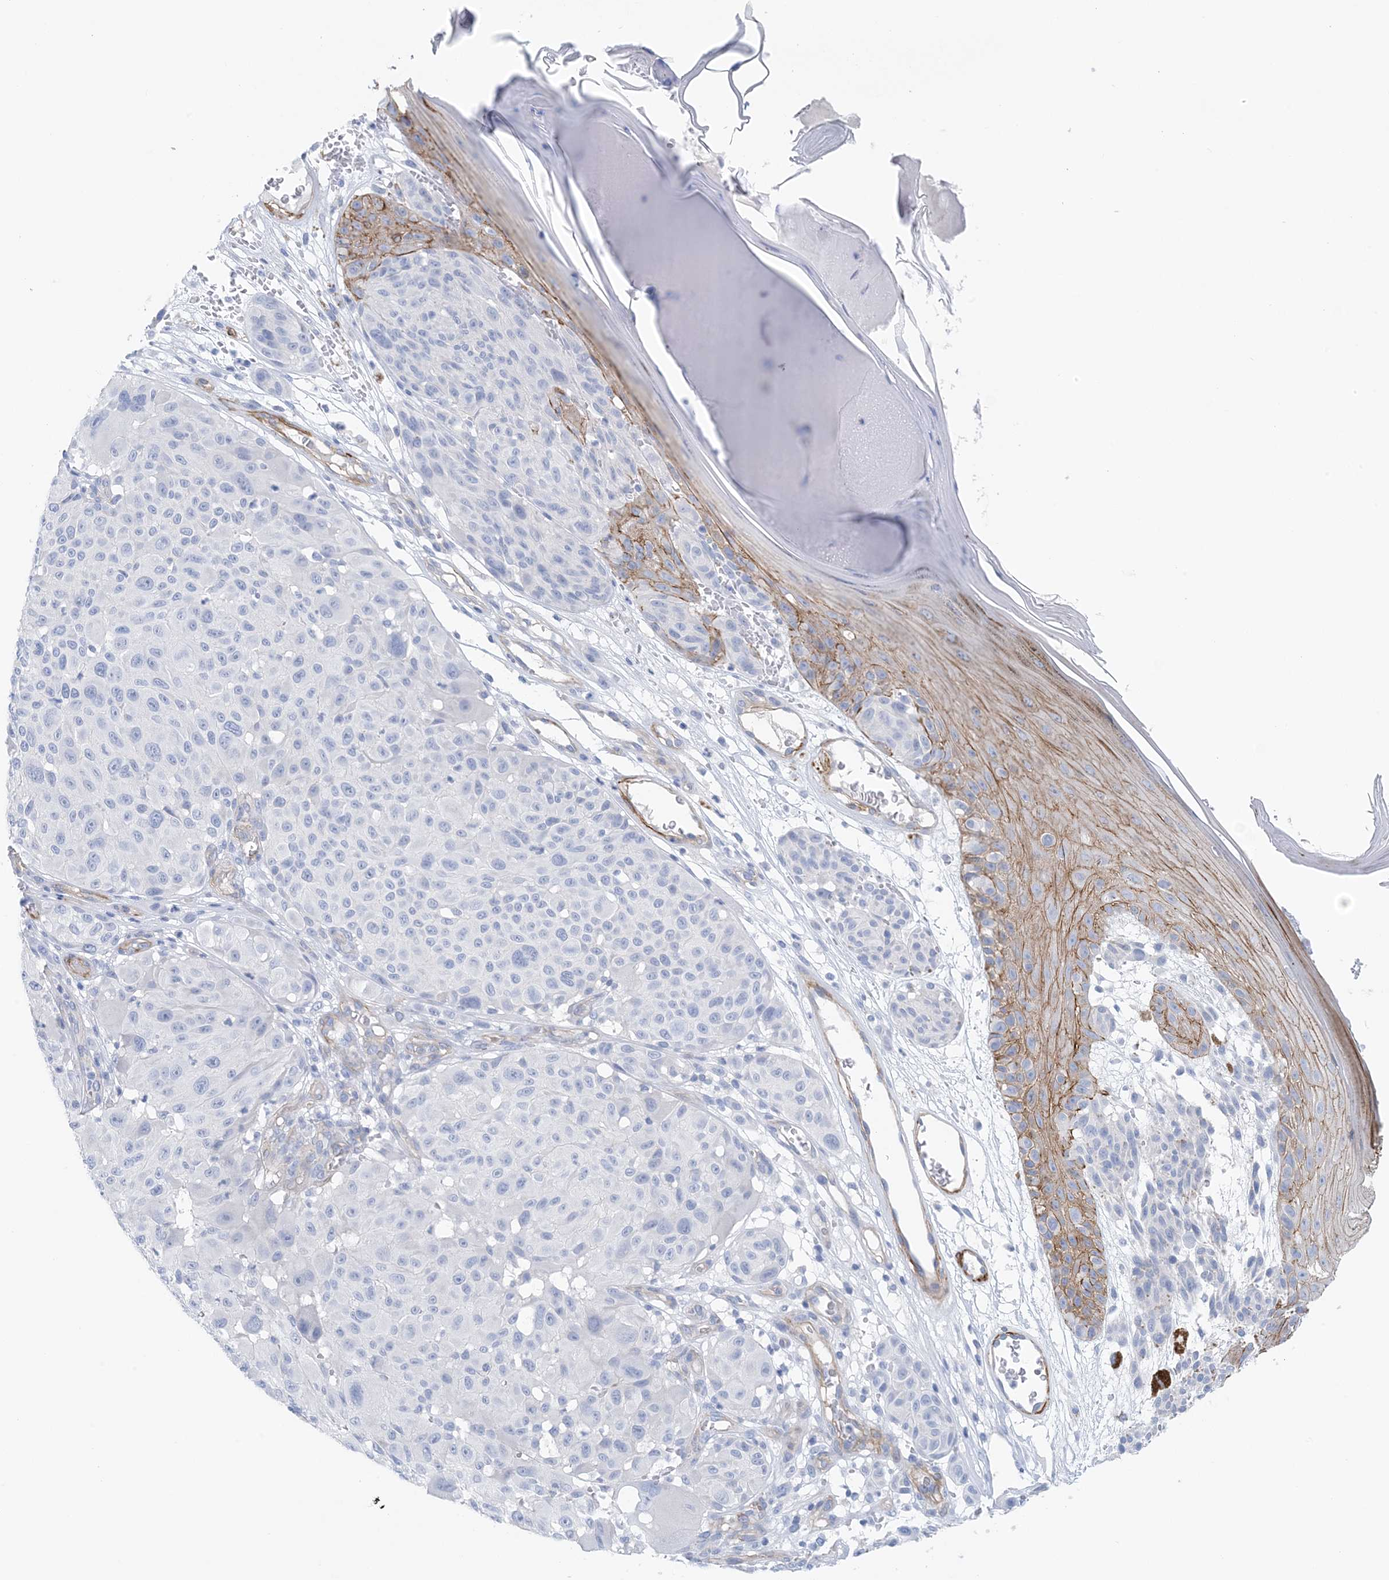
{"staining": {"intensity": "negative", "quantity": "none", "location": "none"}, "tissue": "melanoma", "cell_type": "Tumor cells", "image_type": "cancer", "snomed": [{"axis": "morphology", "description": "Malignant melanoma, NOS"}, {"axis": "topography", "description": "Skin"}], "caption": "This is a histopathology image of immunohistochemistry (IHC) staining of malignant melanoma, which shows no positivity in tumor cells.", "gene": "SHANK1", "patient": {"sex": "male", "age": 83}}